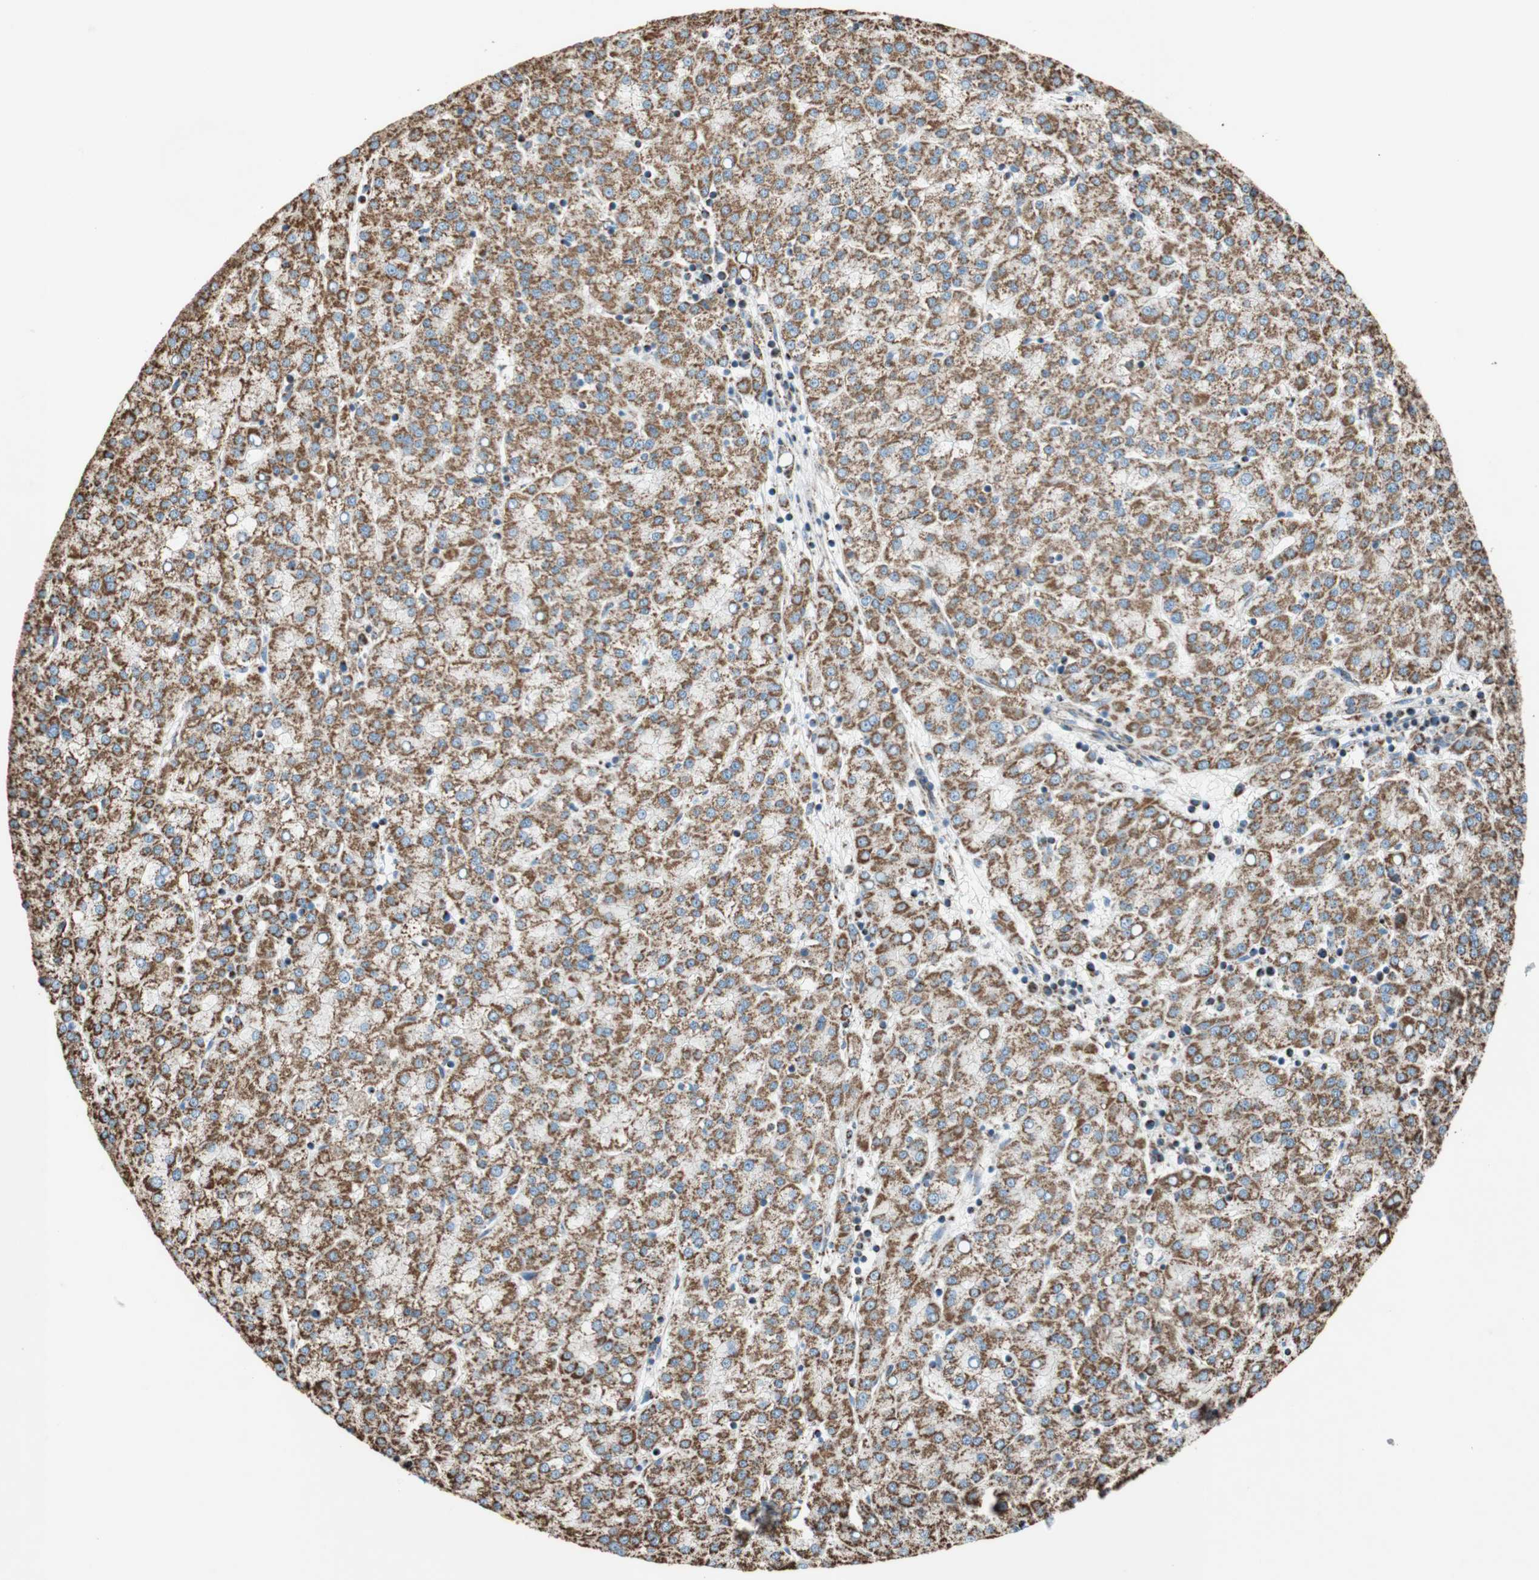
{"staining": {"intensity": "strong", "quantity": ">75%", "location": "cytoplasmic/membranous"}, "tissue": "liver cancer", "cell_type": "Tumor cells", "image_type": "cancer", "snomed": [{"axis": "morphology", "description": "Carcinoma, Hepatocellular, NOS"}, {"axis": "topography", "description": "Liver"}], "caption": "Tumor cells show high levels of strong cytoplasmic/membranous staining in approximately >75% of cells in liver cancer.", "gene": "PCSK4", "patient": {"sex": "female", "age": 58}}